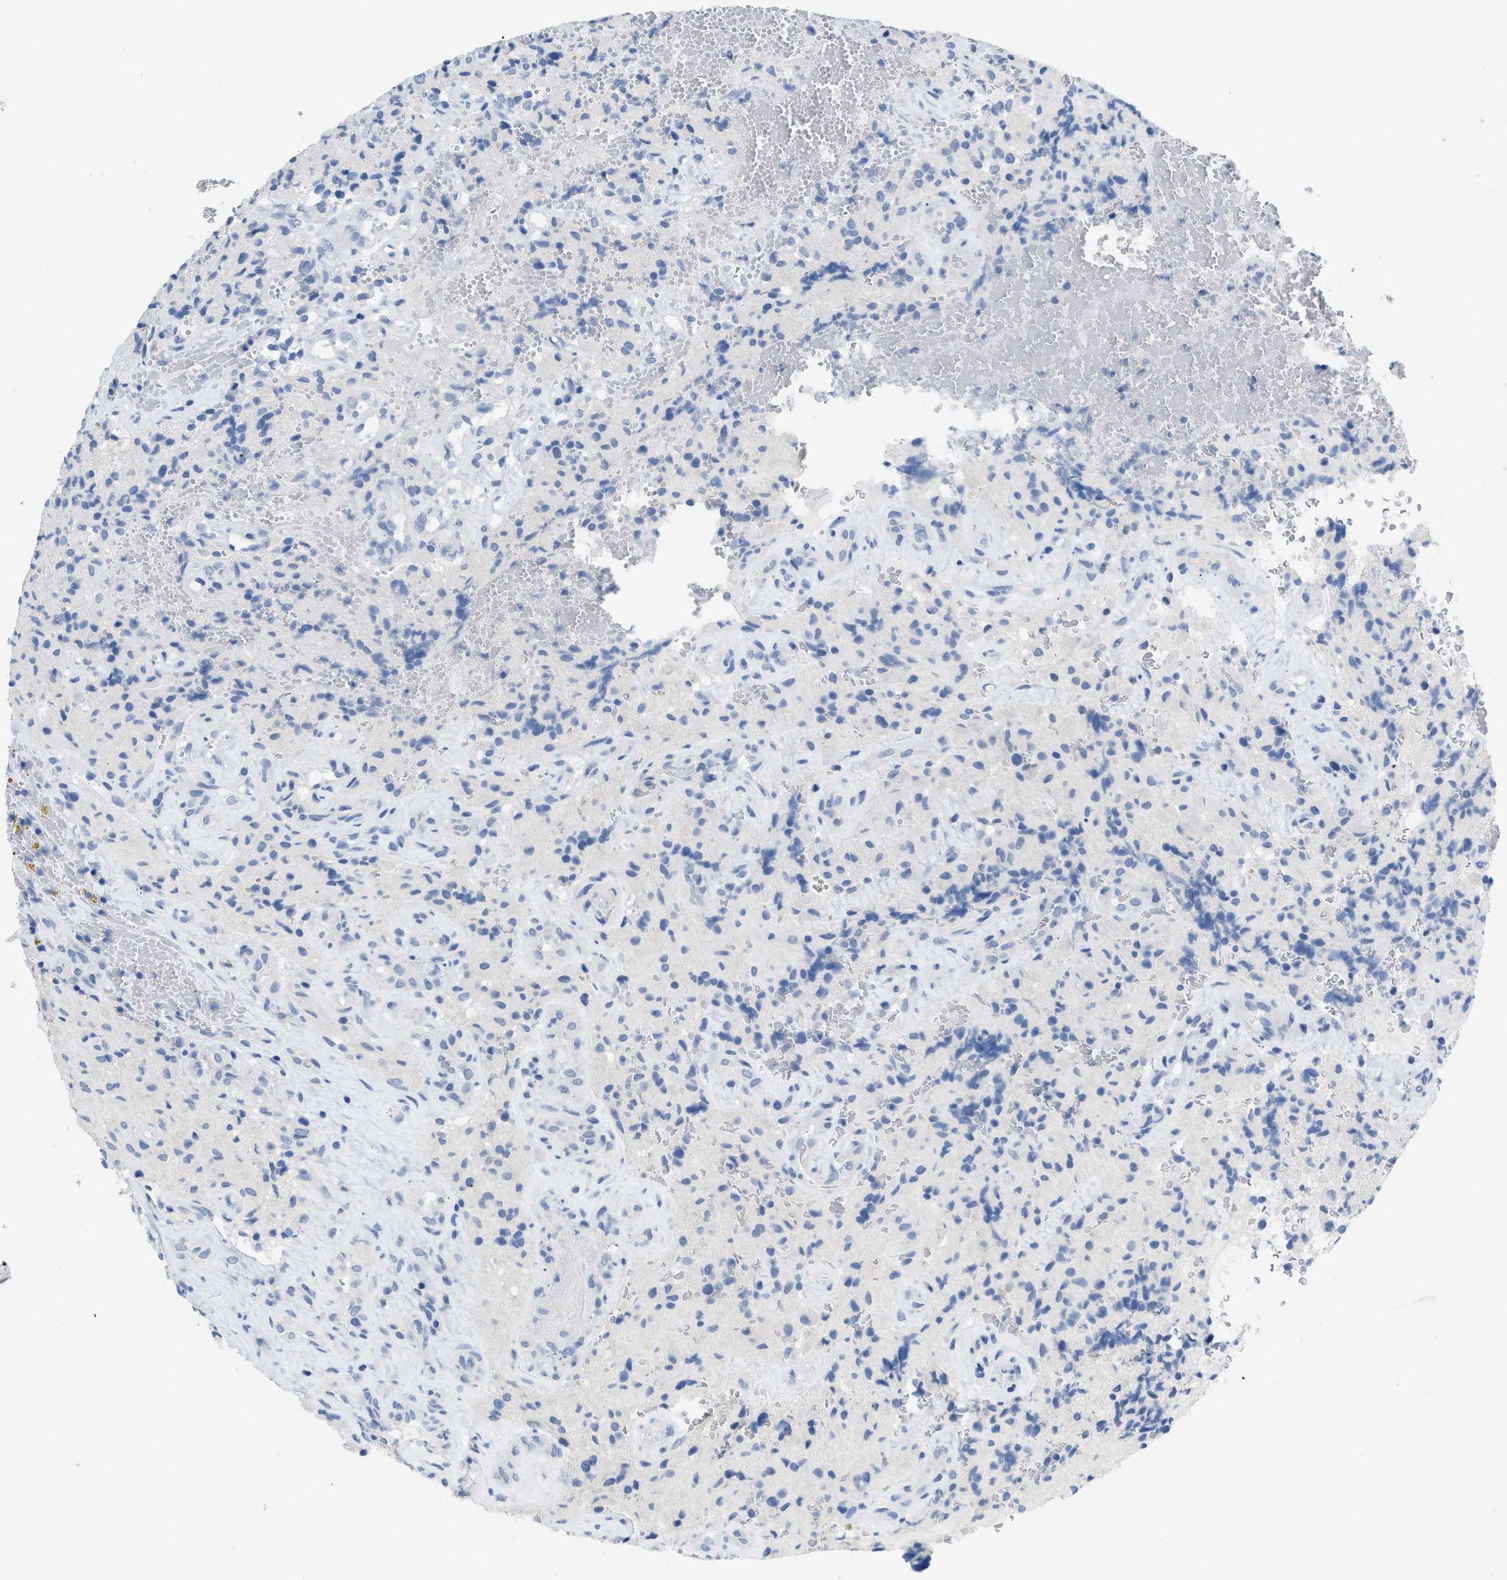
{"staining": {"intensity": "negative", "quantity": "none", "location": "none"}, "tissue": "glioma", "cell_type": "Tumor cells", "image_type": "cancer", "snomed": [{"axis": "morphology", "description": "Glioma, malignant, High grade"}, {"axis": "topography", "description": "Brain"}], "caption": "The histopathology image reveals no staining of tumor cells in malignant high-grade glioma.", "gene": "PYY", "patient": {"sex": "male", "age": 71}}